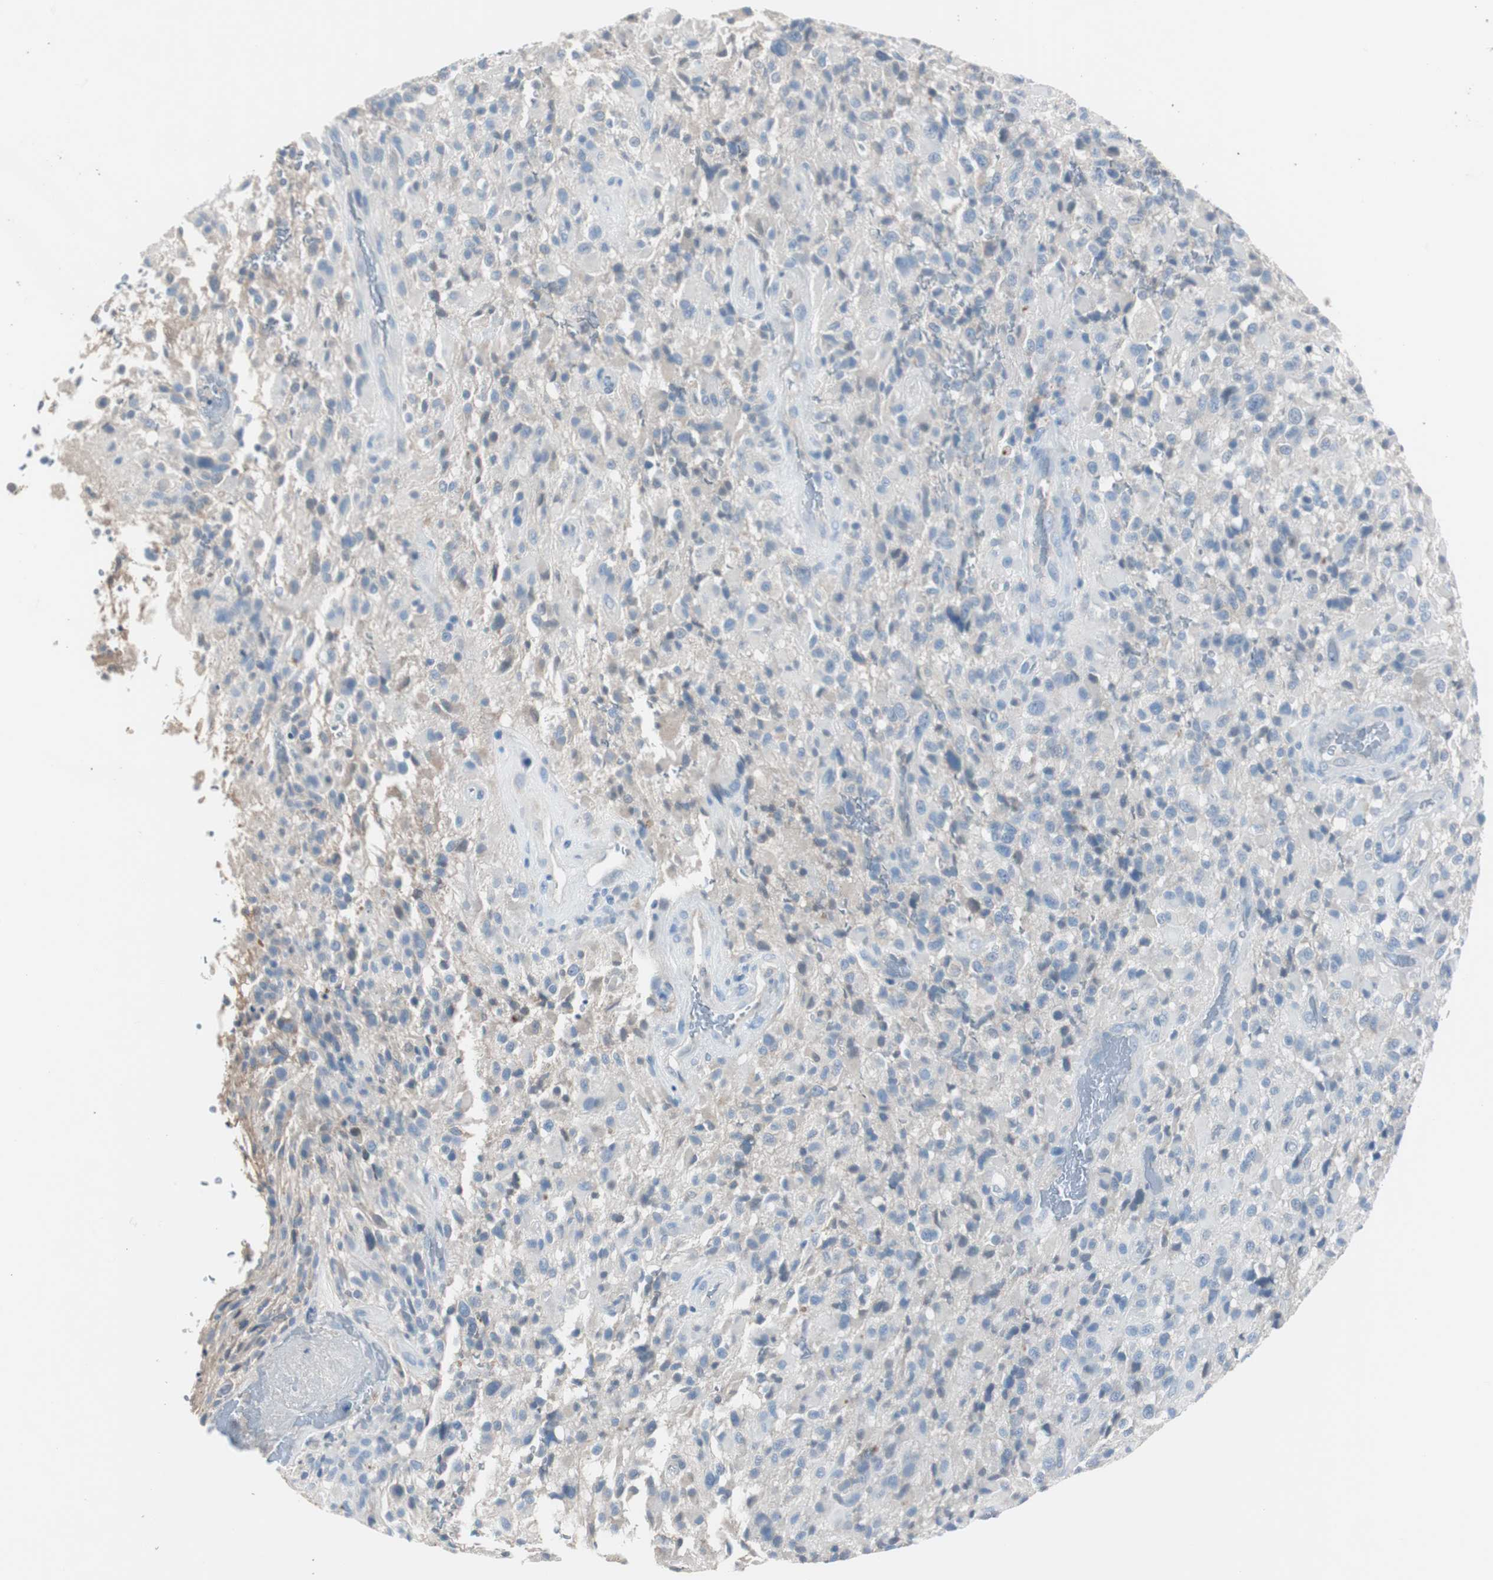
{"staining": {"intensity": "strong", "quantity": "<25%", "location": "cytoplasmic/membranous"}, "tissue": "glioma", "cell_type": "Tumor cells", "image_type": "cancer", "snomed": [{"axis": "morphology", "description": "Glioma, malignant, High grade"}, {"axis": "topography", "description": "Brain"}], "caption": "Glioma stained with immunohistochemistry (IHC) exhibits strong cytoplasmic/membranous staining in approximately <25% of tumor cells.", "gene": "SERPINF1", "patient": {"sex": "male", "age": 71}}